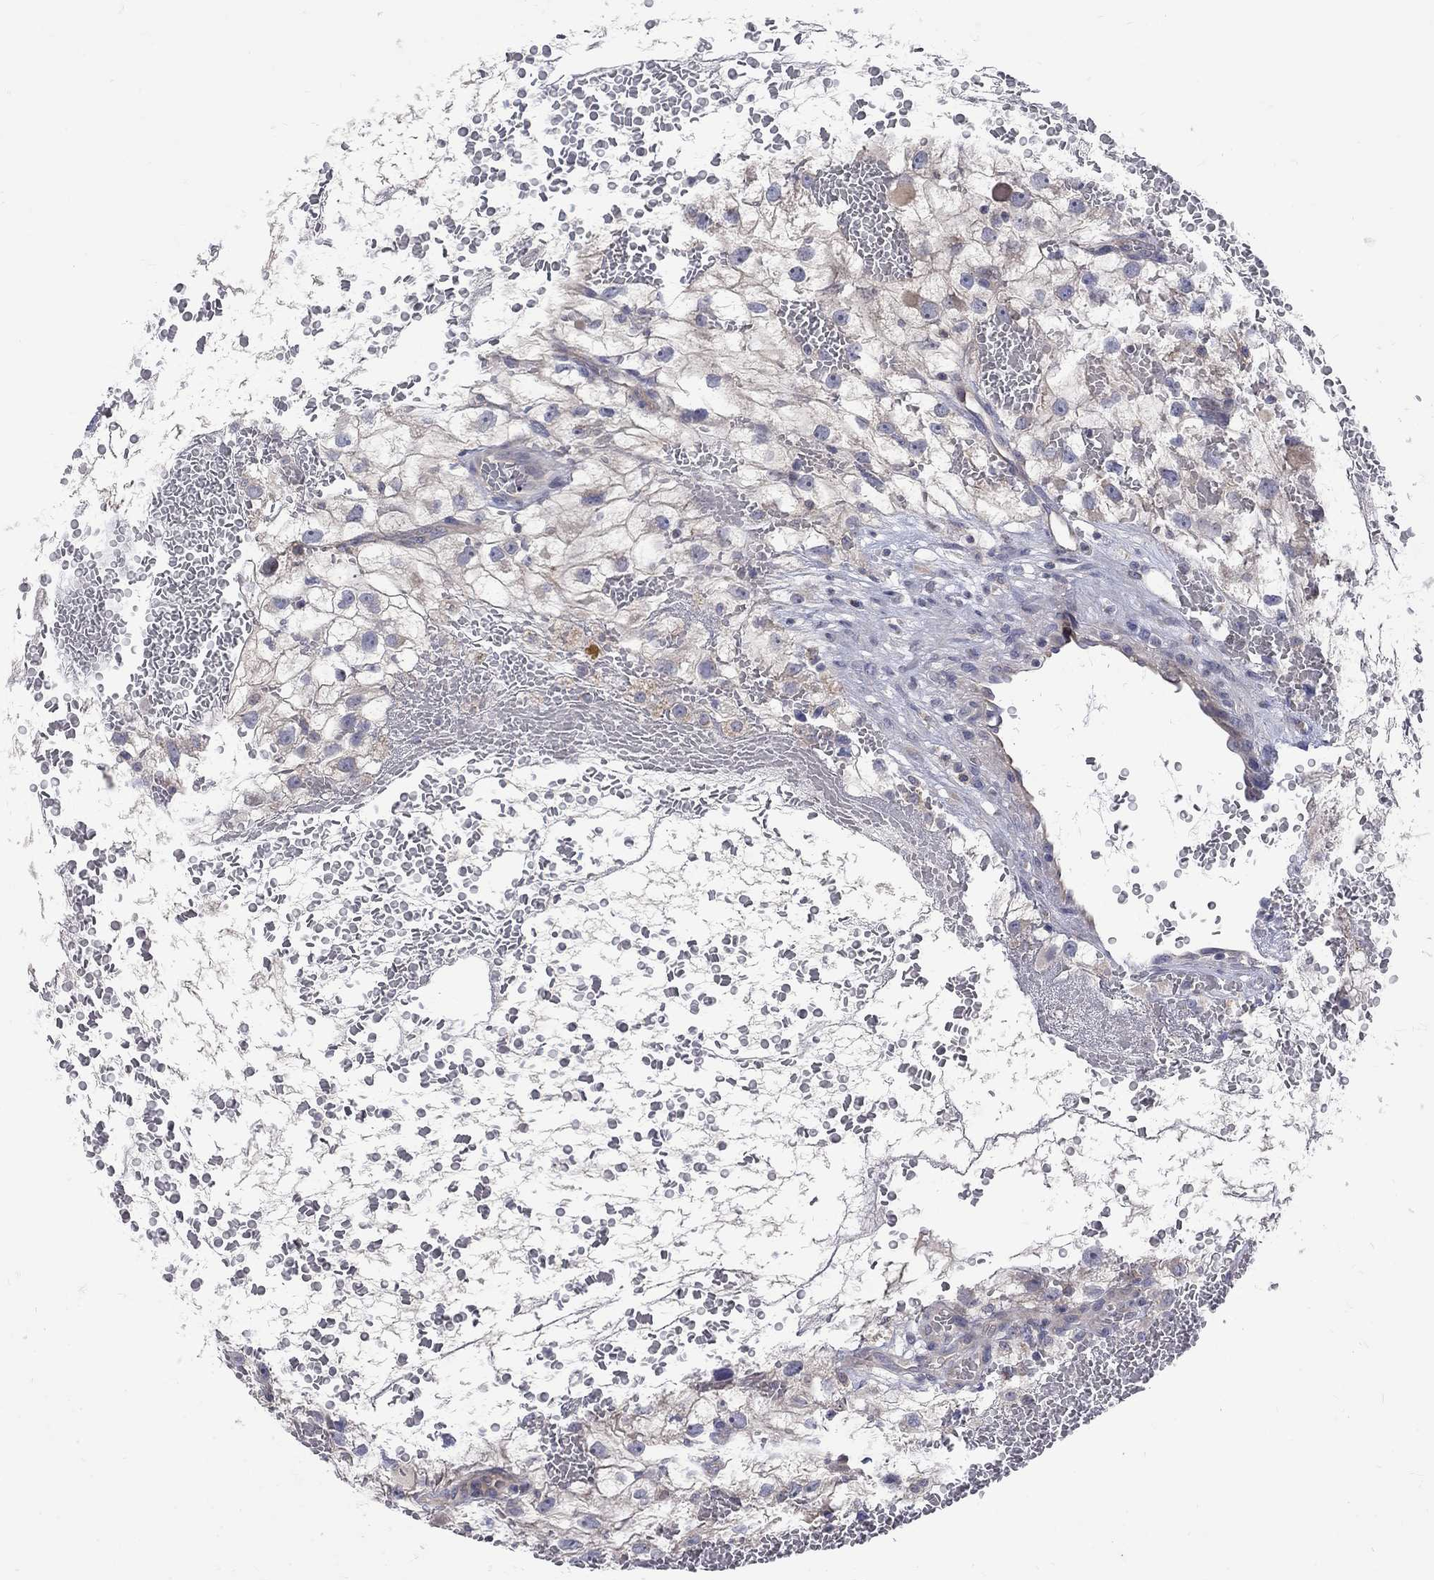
{"staining": {"intensity": "negative", "quantity": "none", "location": "none"}, "tissue": "renal cancer", "cell_type": "Tumor cells", "image_type": "cancer", "snomed": [{"axis": "morphology", "description": "Adenocarcinoma, NOS"}, {"axis": "topography", "description": "Kidney"}], "caption": "Renal adenocarcinoma was stained to show a protein in brown. There is no significant positivity in tumor cells.", "gene": "SH2B1", "patient": {"sex": "male", "age": 59}}